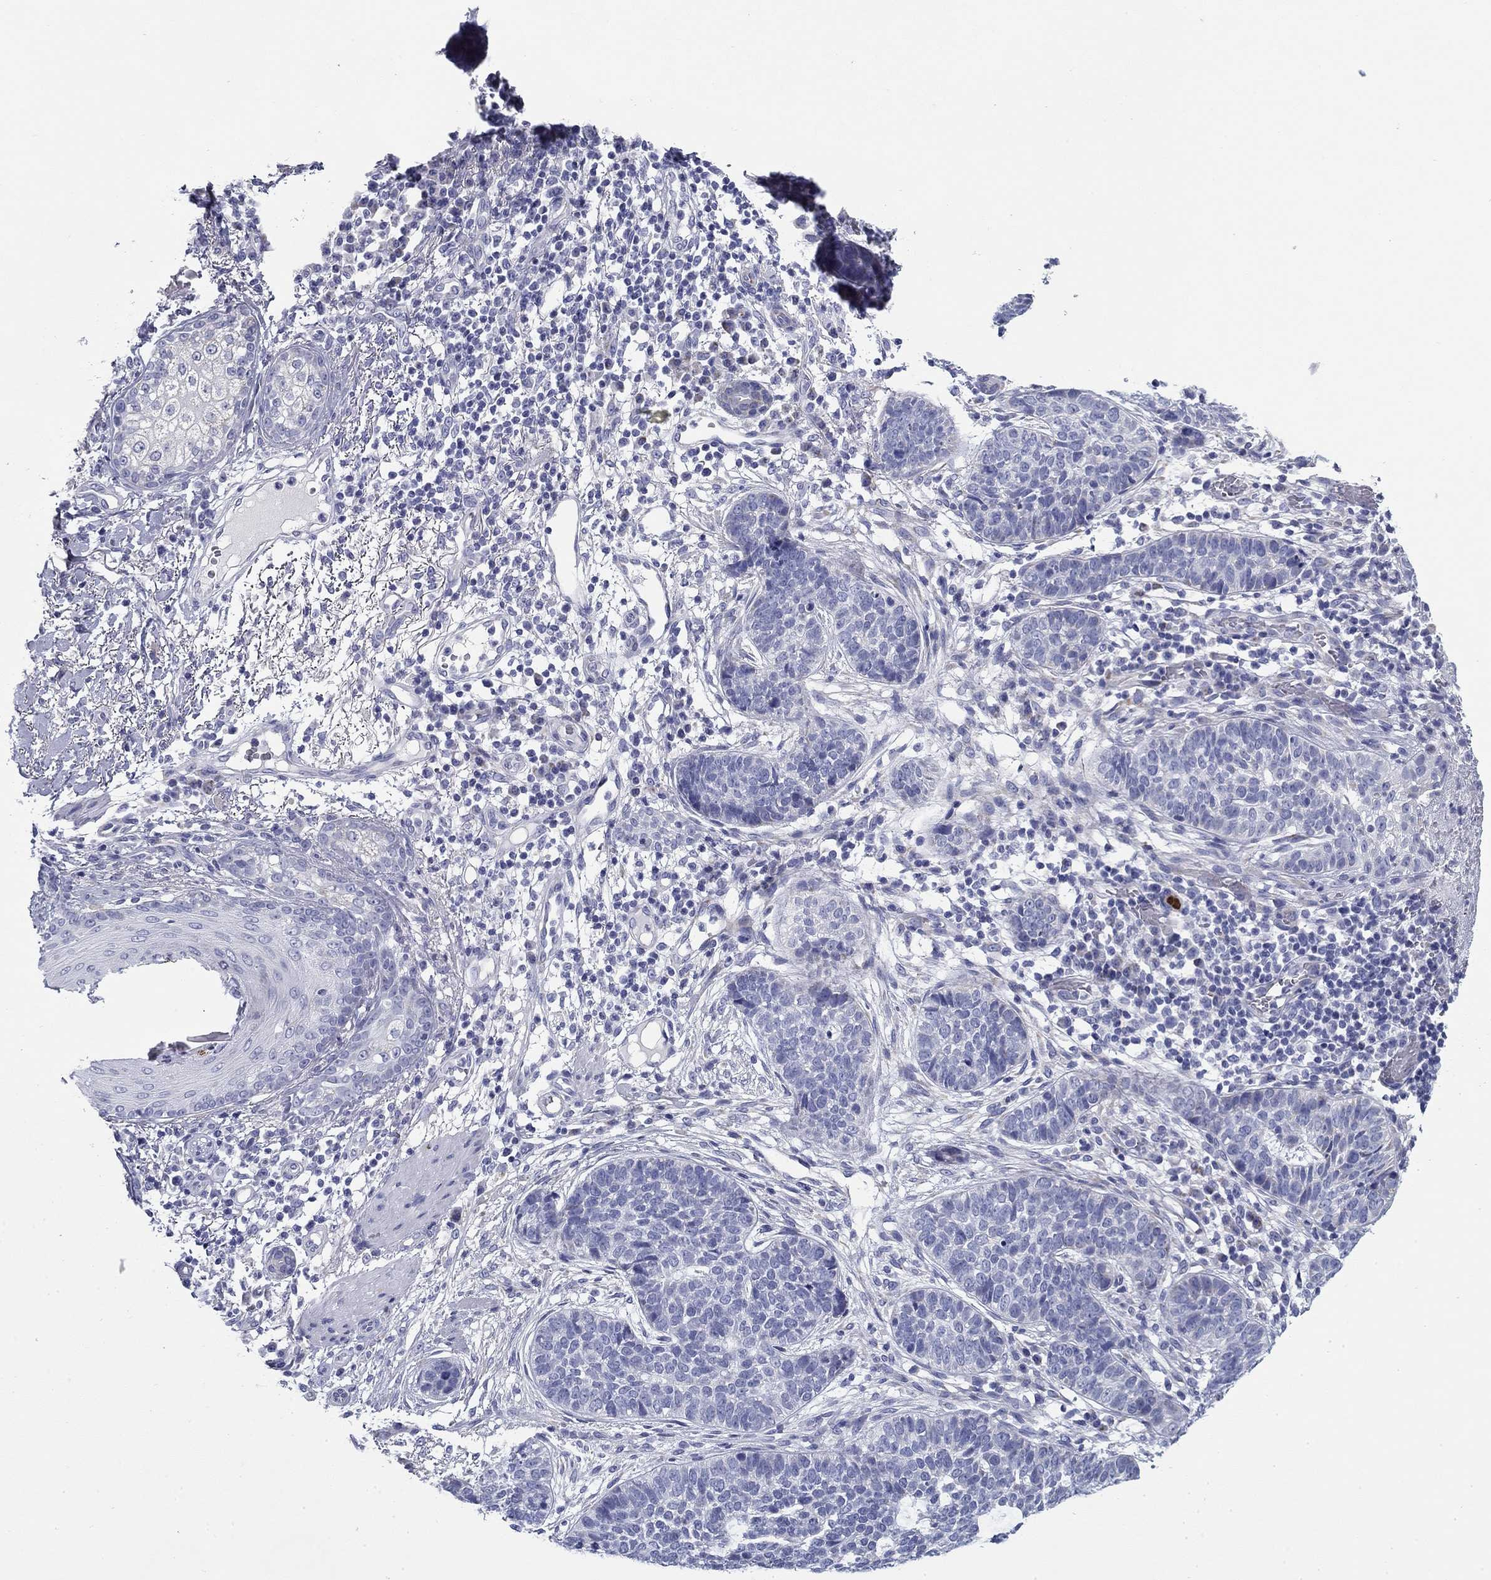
{"staining": {"intensity": "negative", "quantity": "none", "location": "none"}, "tissue": "skin cancer", "cell_type": "Tumor cells", "image_type": "cancer", "snomed": [{"axis": "morphology", "description": "Squamous cell carcinoma, NOS"}, {"axis": "topography", "description": "Skin"}], "caption": "Tumor cells are negative for brown protein staining in skin cancer (squamous cell carcinoma).", "gene": "ZP2", "patient": {"sex": "male", "age": 88}}